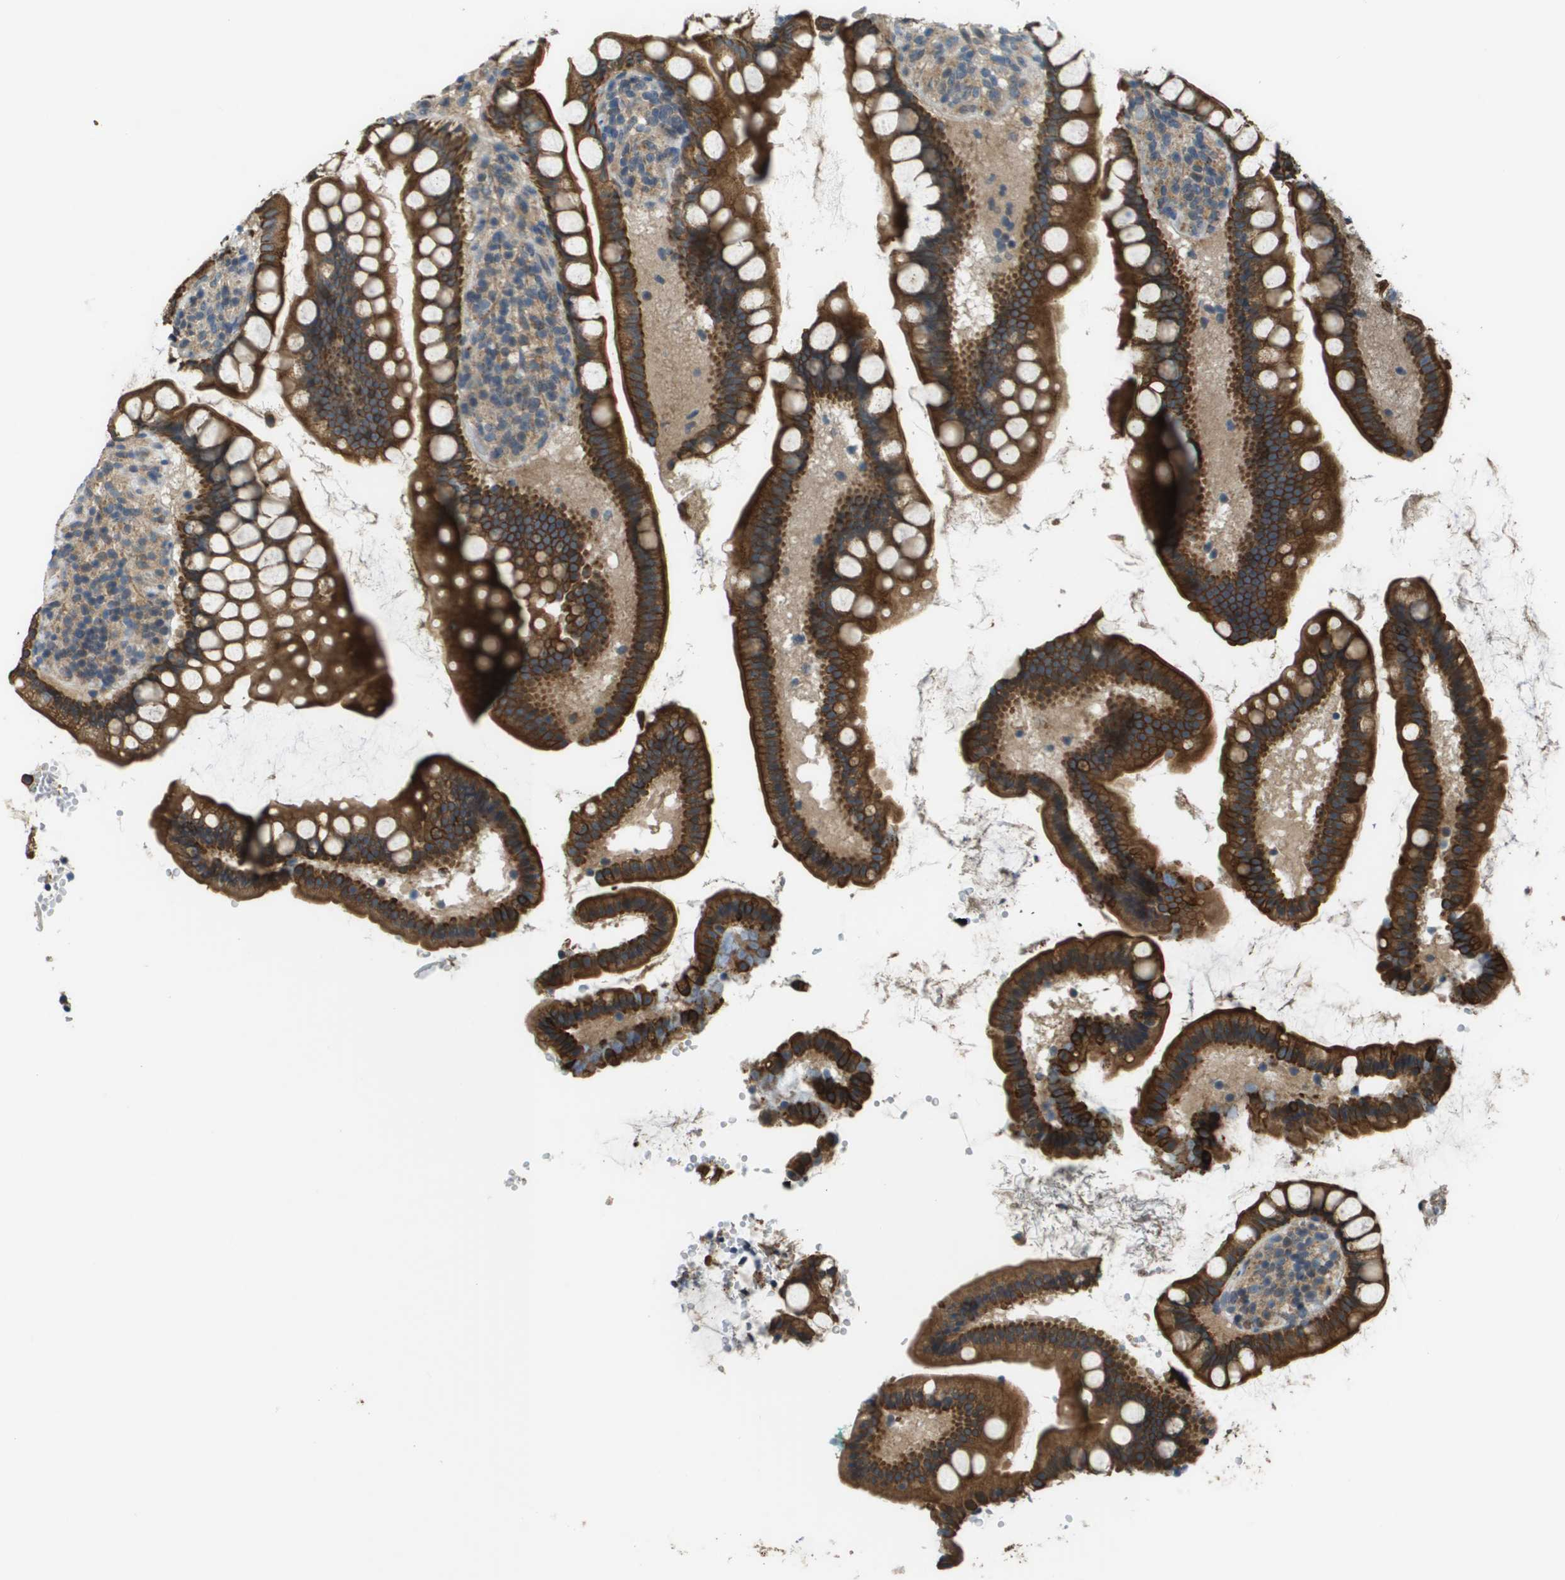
{"staining": {"intensity": "strong", "quantity": ">75%", "location": "cytoplasmic/membranous"}, "tissue": "small intestine", "cell_type": "Glandular cells", "image_type": "normal", "snomed": [{"axis": "morphology", "description": "Normal tissue, NOS"}, {"axis": "topography", "description": "Small intestine"}], "caption": "Protein analysis of benign small intestine shows strong cytoplasmic/membranous positivity in approximately >75% of glandular cells. (IHC, brightfield microscopy, high magnification).", "gene": "CDKN2C", "patient": {"sex": "female", "age": 84}}